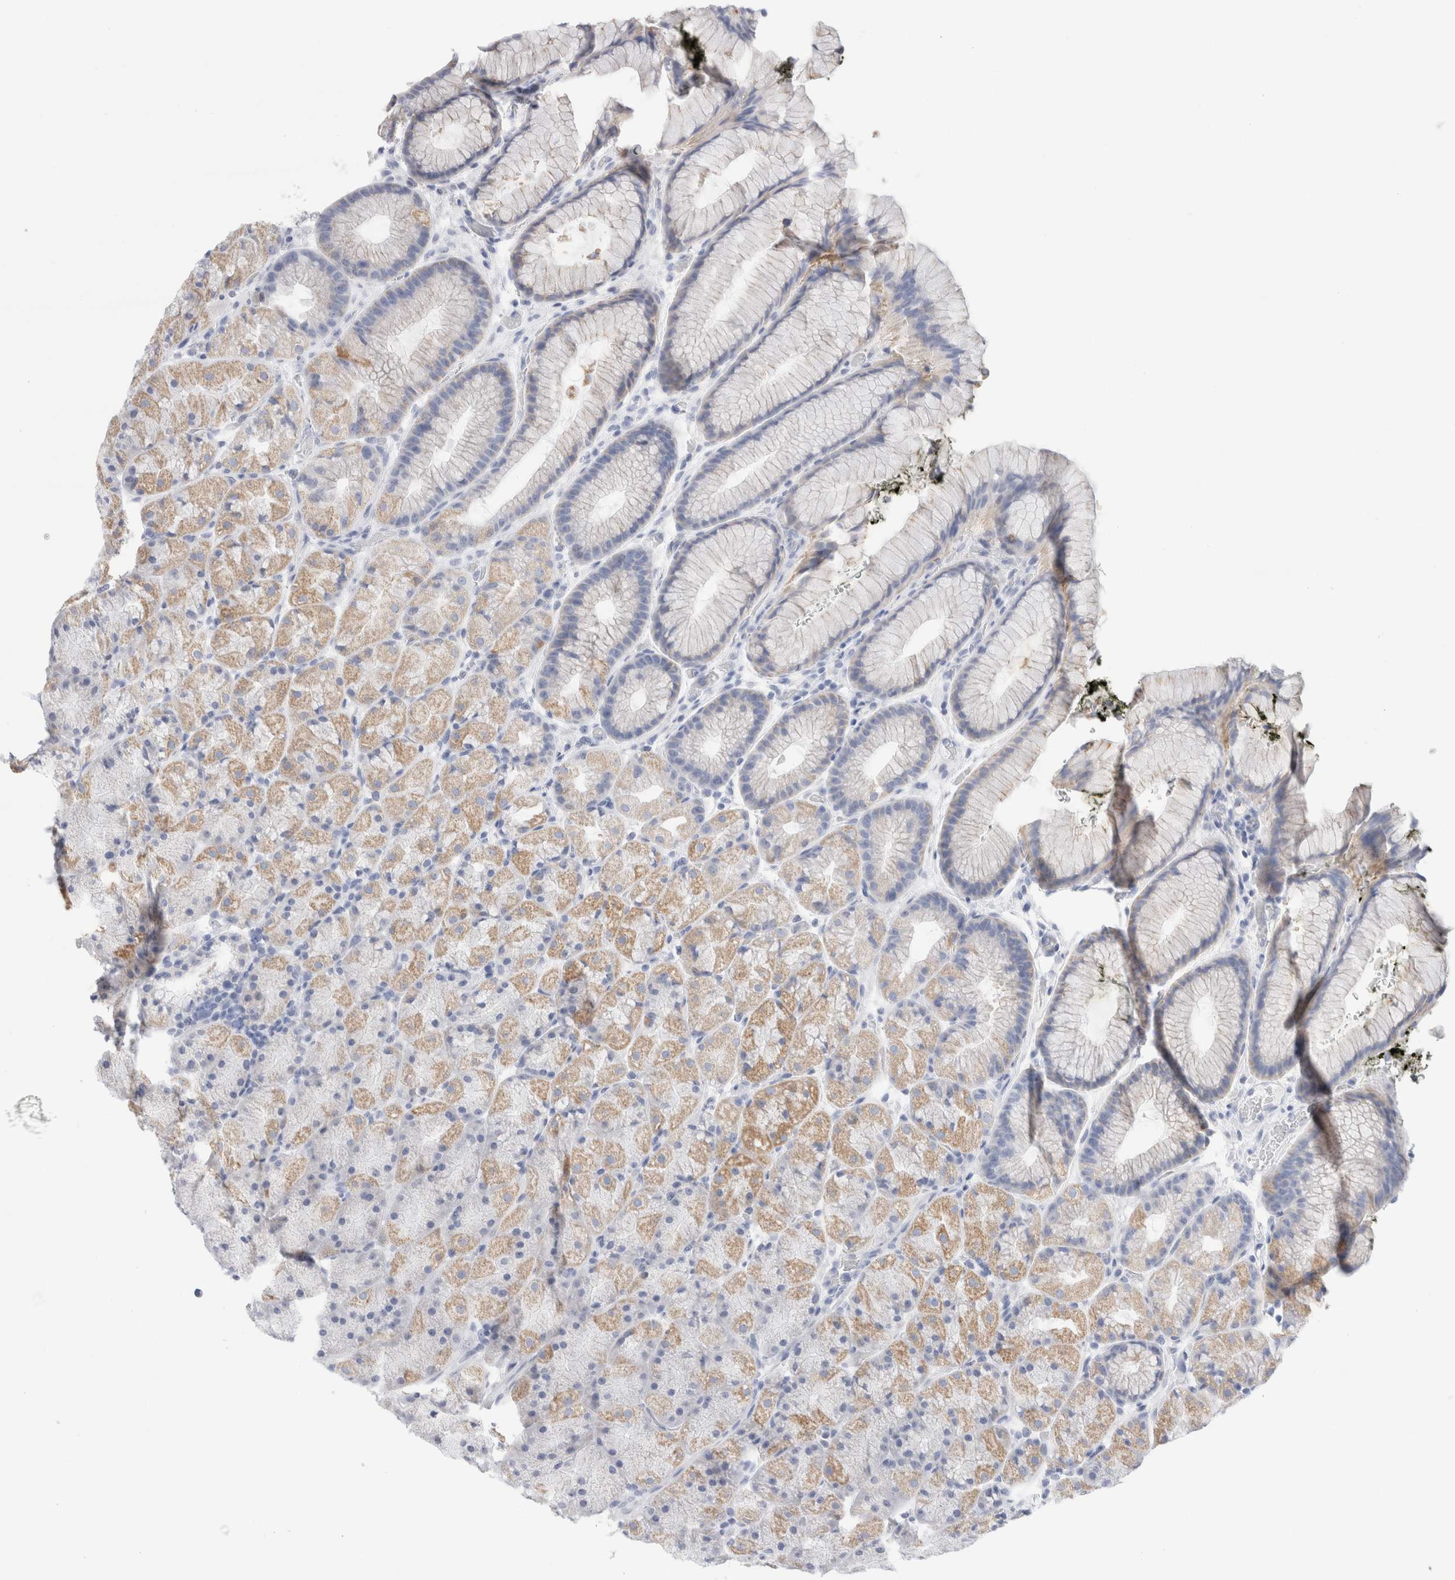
{"staining": {"intensity": "moderate", "quantity": "25%-75%", "location": "cytoplasmic/membranous"}, "tissue": "stomach", "cell_type": "Glandular cells", "image_type": "normal", "snomed": [{"axis": "morphology", "description": "Normal tissue, NOS"}, {"axis": "topography", "description": "Stomach, upper"}, {"axis": "topography", "description": "Stomach"}], "caption": "Protein expression analysis of unremarkable human stomach reveals moderate cytoplasmic/membranous staining in about 25%-75% of glandular cells.", "gene": "ECHDC2", "patient": {"sex": "male", "age": 48}}